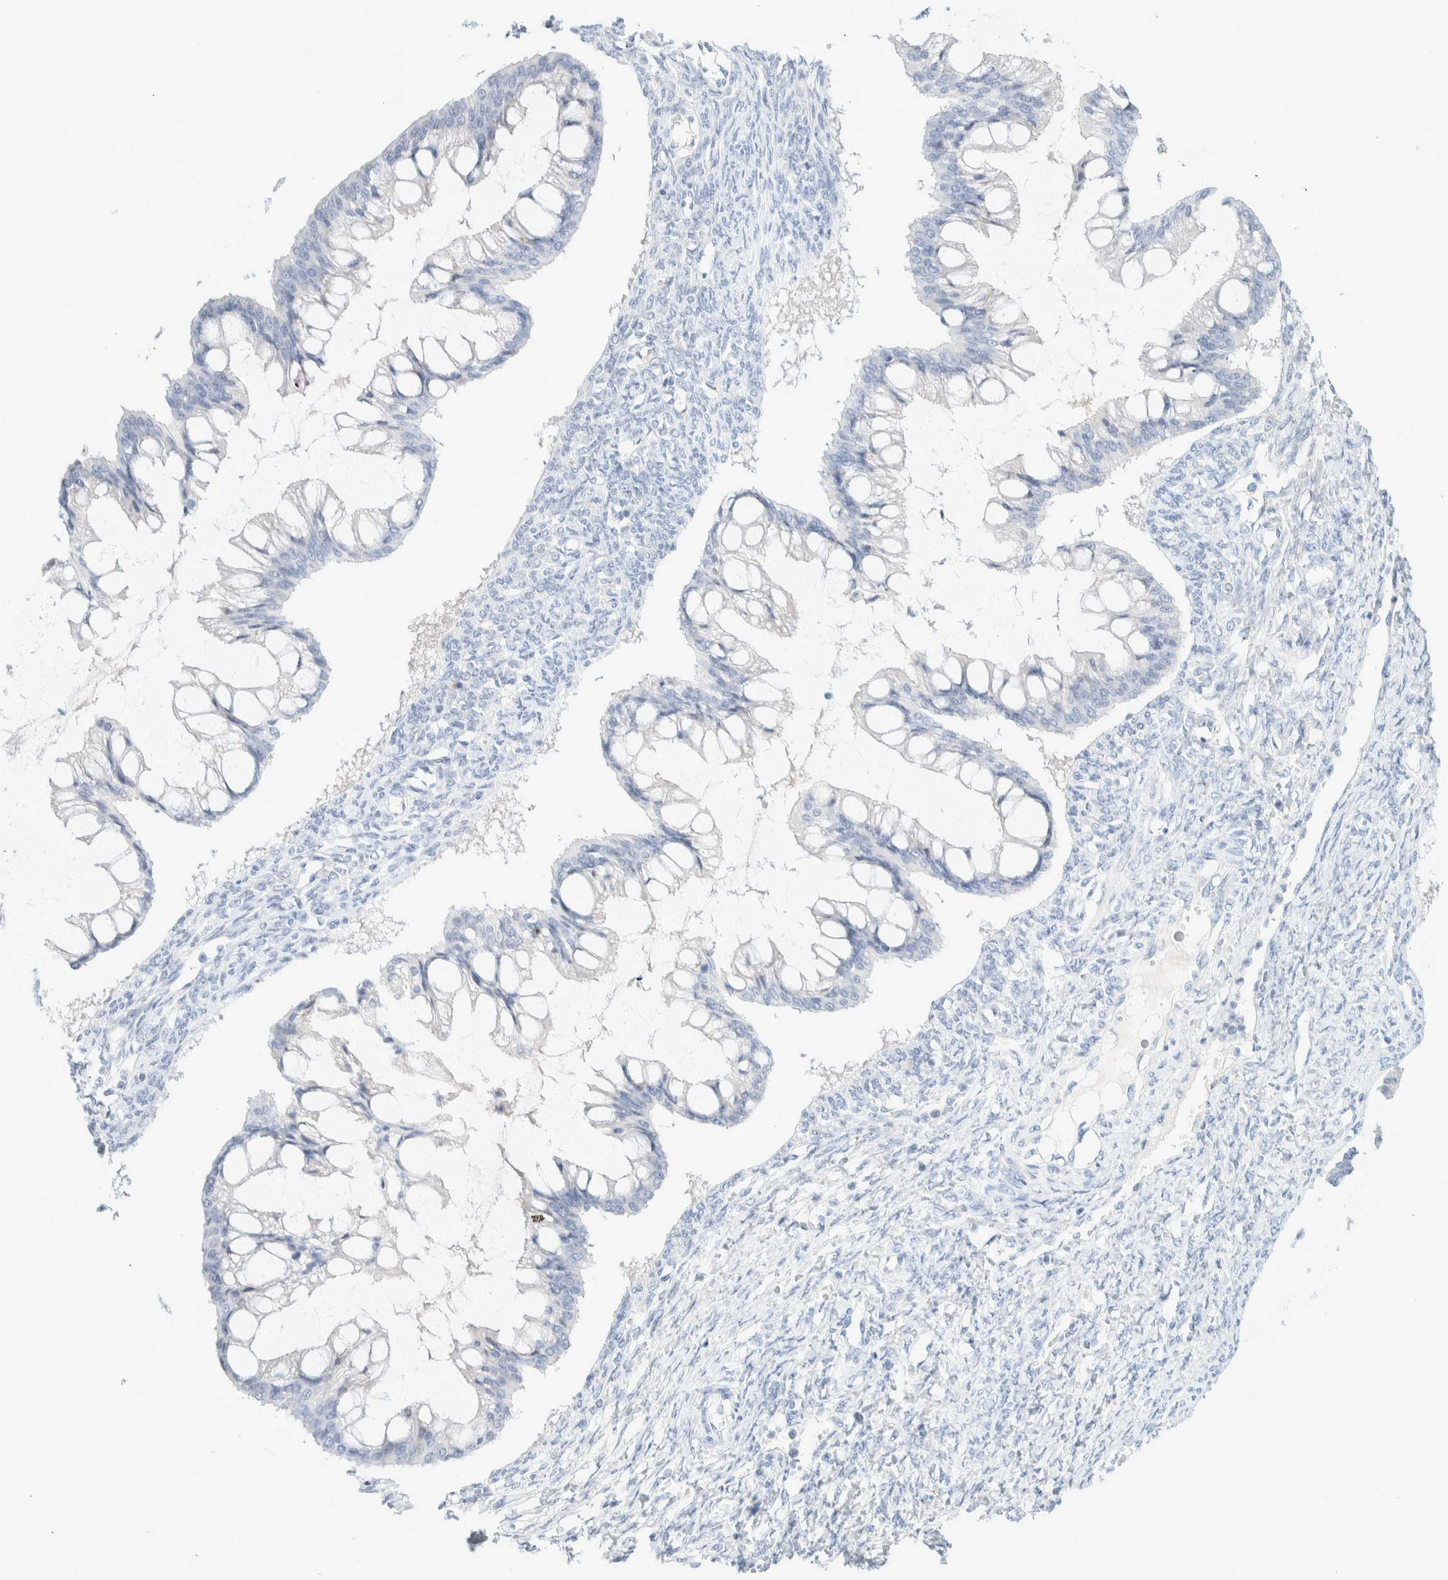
{"staining": {"intensity": "negative", "quantity": "none", "location": "none"}, "tissue": "ovarian cancer", "cell_type": "Tumor cells", "image_type": "cancer", "snomed": [{"axis": "morphology", "description": "Cystadenocarcinoma, mucinous, NOS"}, {"axis": "topography", "description": "Ovary"}], "caption": "DAB immunohistochemical staining of human ovarian mucinous cystadenocarcinoma displays no significant expression in tumor cells.", "gene": "CPQ", "patient": {"sex": "female", "age": 73}}